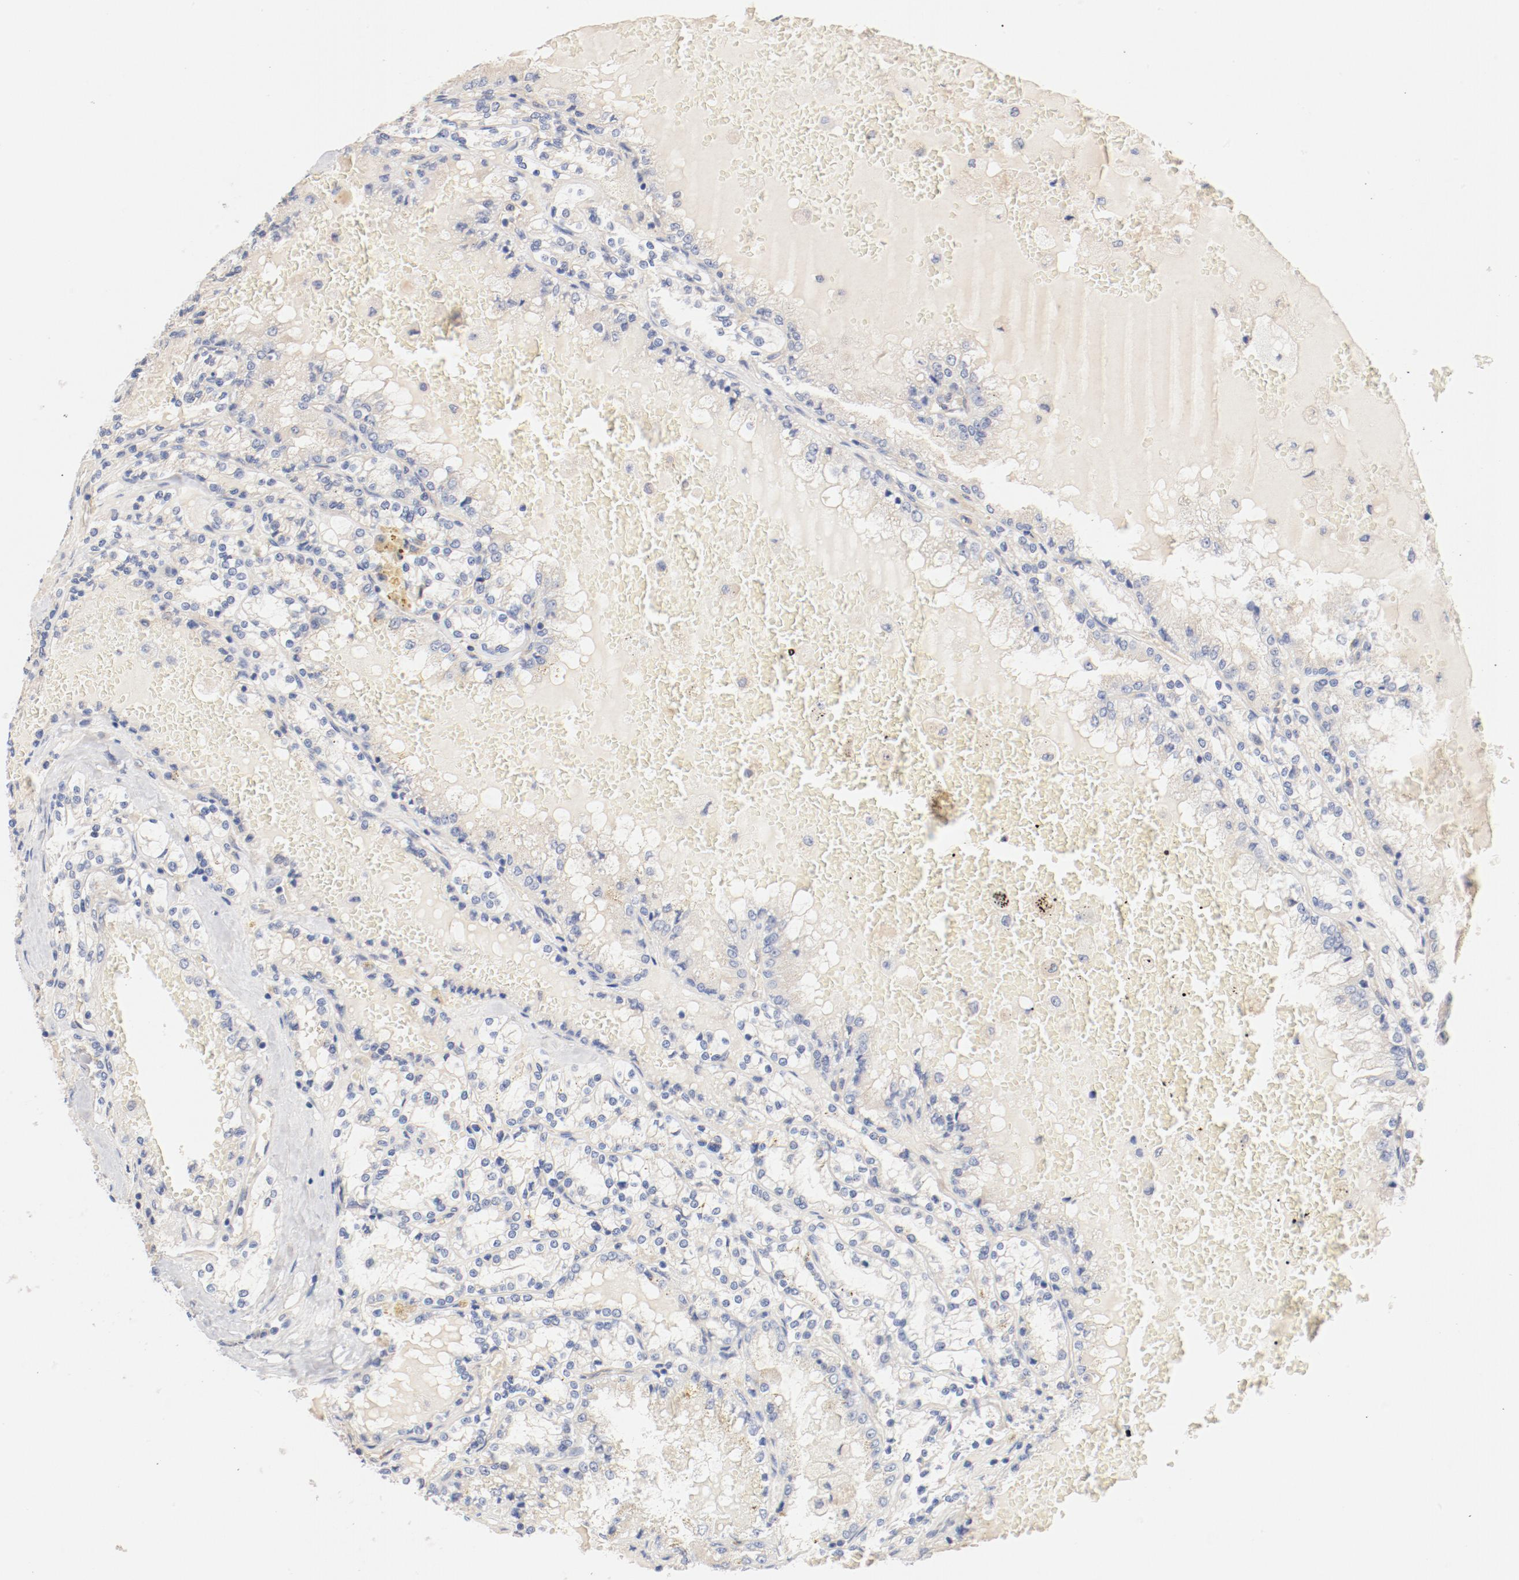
{"staining": {"intensity": "negative", "quantity": "none", "location": "none"}, "tissue": "renal cancer", "cell_type": "Tumor cells", "image_type": "cancer", "snomed": [{"axis": "morphology", "description": "Adenocarcinoma, NOS"}, {"axis": "topography", "description": "Kidney"}], "caption": "Immunohistochemical staining of human renal cancer reveals no significant staining in tumor cells.", "gene": "DYNC1H1", "patient": {"sex": "female", "age": 56}}